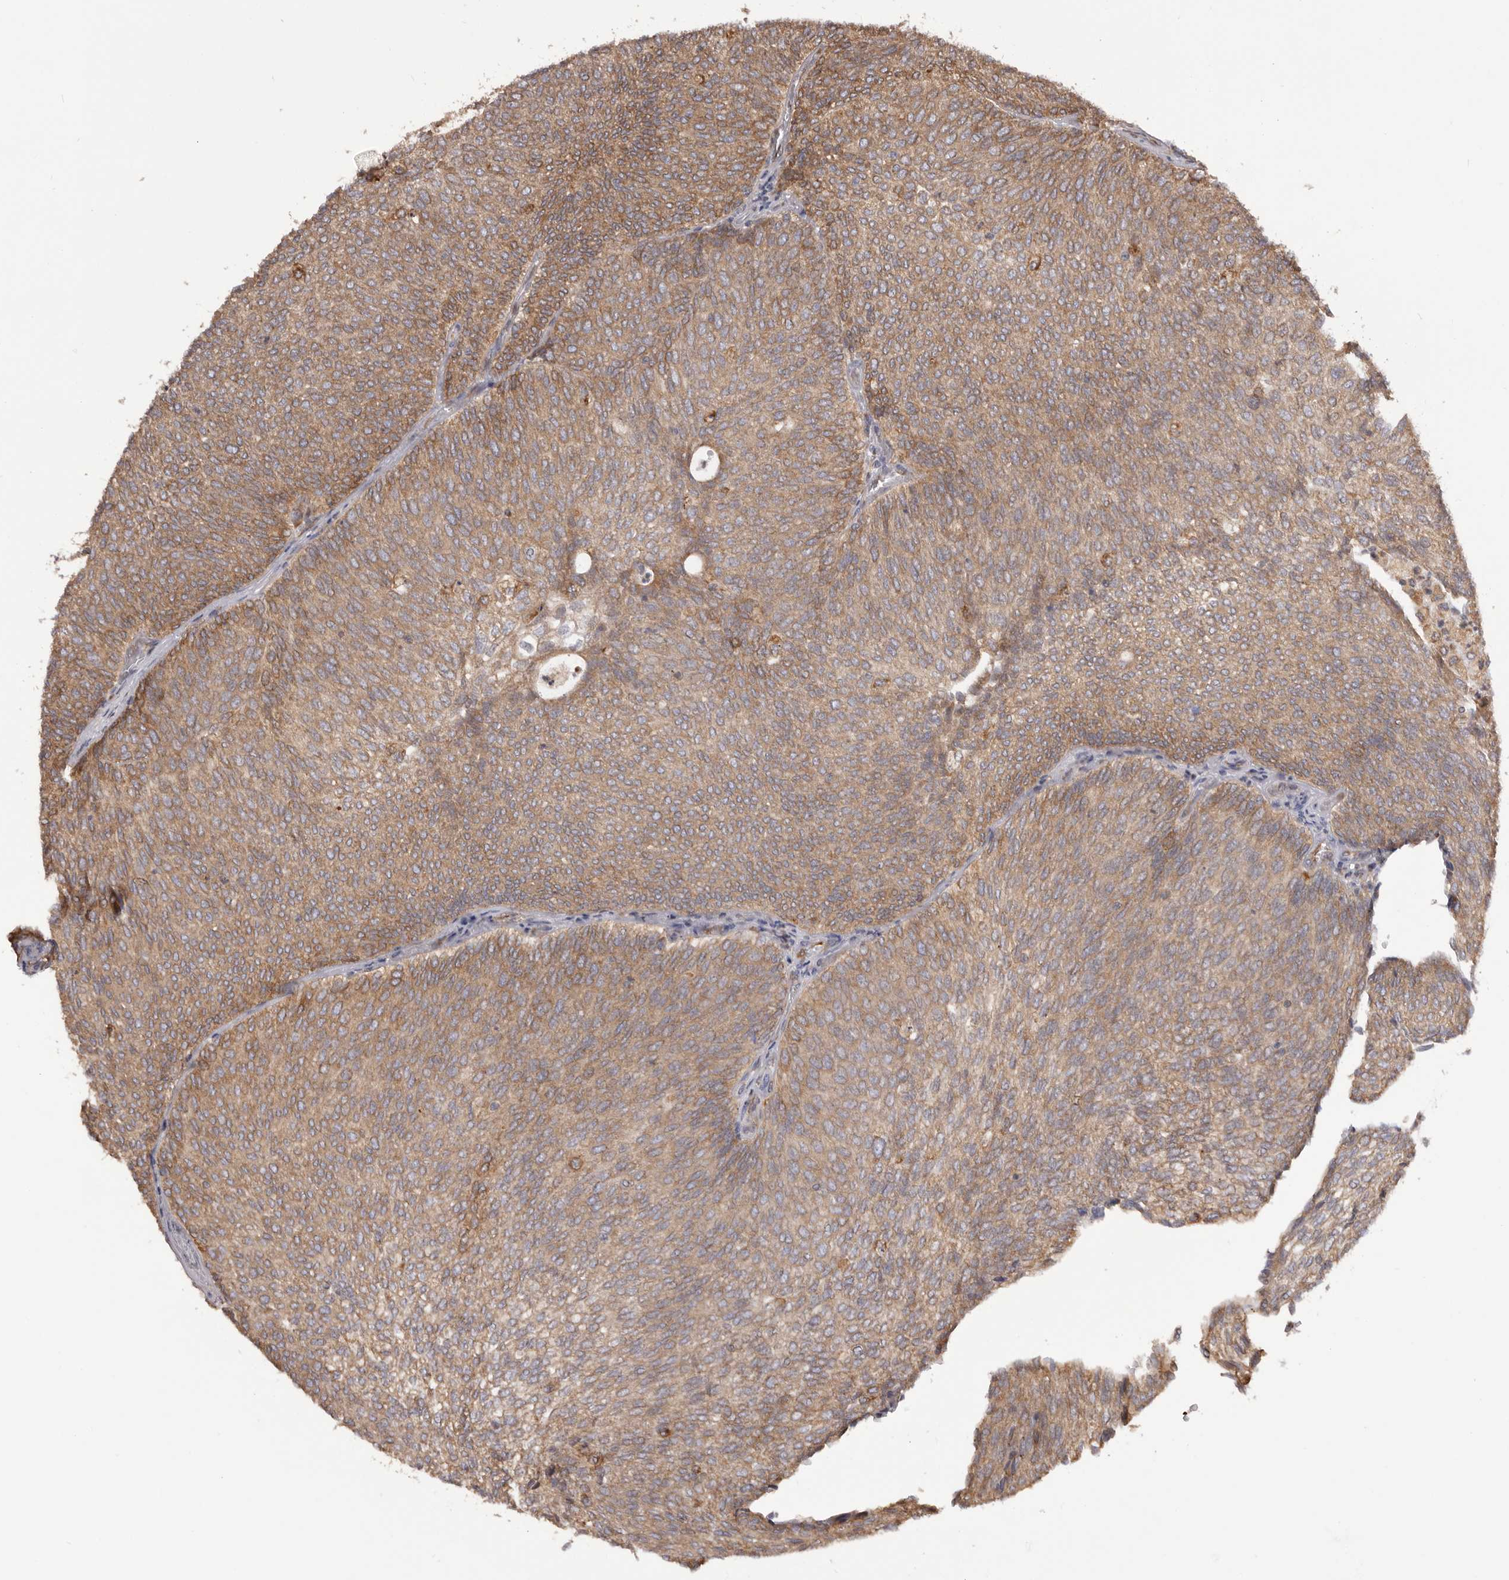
{"staining": {"intensity": "moderate", "quantity": ">75%", "location": "cytoplasmic/membranous"}, "tissue": "urothelial cancer", "cell_type": "Tumor cells", "image_type": "cancer", "snomed": [{"axis": "morphology", "description": "Urothelial carcinoma, Low grade"}, {"axis": "topography", "description": "Urinary bladder"}], "caption": "DAB immunohistochemical staining of human urothelial cancer reveals moderate cytoplasmic/membranous protein staining in approximately >75% of tumor cells. The staining was performed using DAB (3,3'-diaminobenzidine), with brown indicating positive protein expression. Nuclei are stained blue with hematoxylin.", "gene": "QRSL1", "patient": {"sex": "female", "age": 79}}